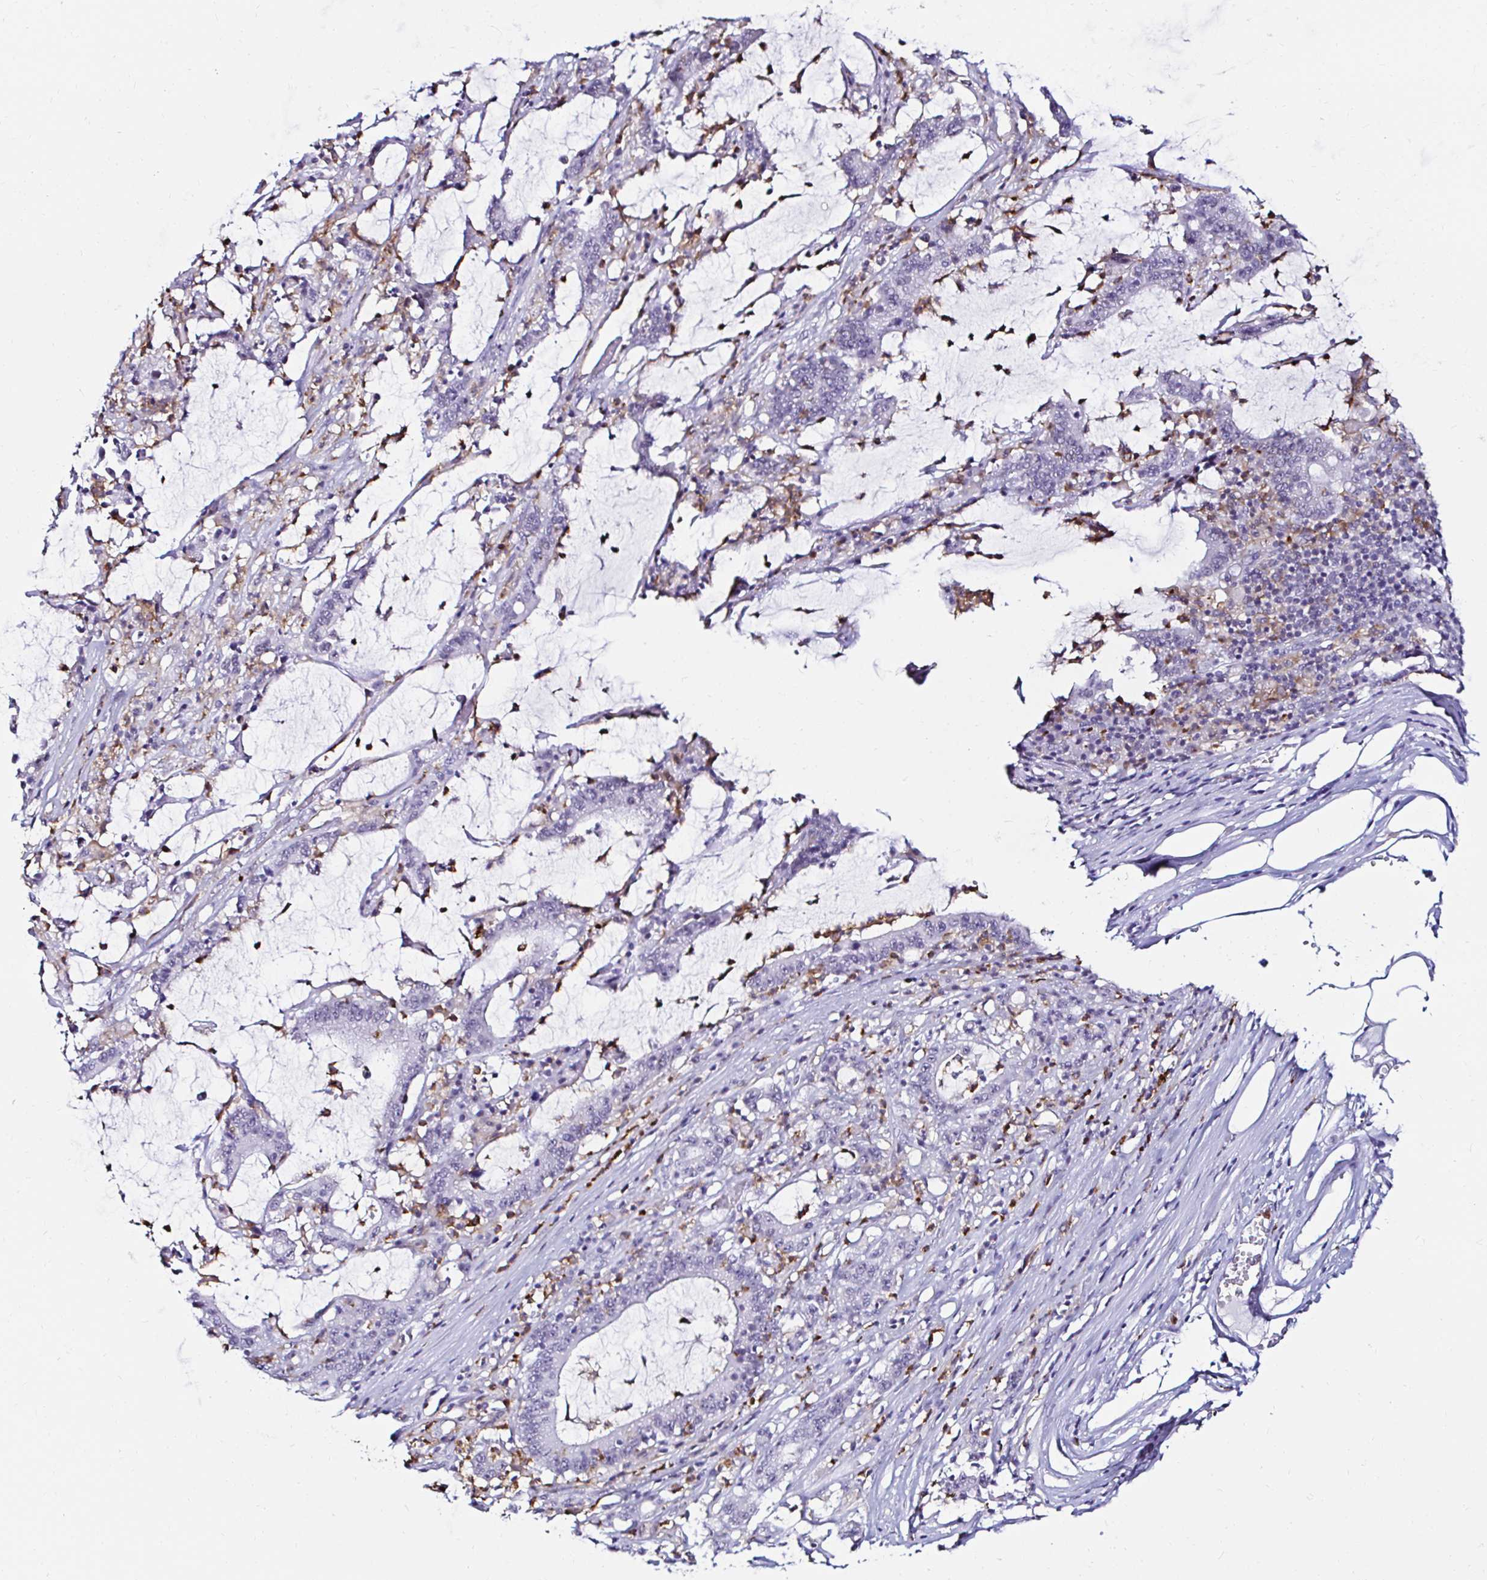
{"staining": {"intensity": "negative", "quantity": "none", "location": "none"}, "tissue": "stomach cancer", "cell_type": "Tumor cells", "image_type": "cancer", "snomed": [{"axis": "morphology", "description": "Adenocarcinoma, NOS"}, {"axis": "topography", "description": "Stomach, upper"}], "caption": "IHC of adenocarcinoma (stomach) exhibits no positivity in tumor cells.", "gene": "CYBB", "patient": {"sex": "male", "age": 68}}